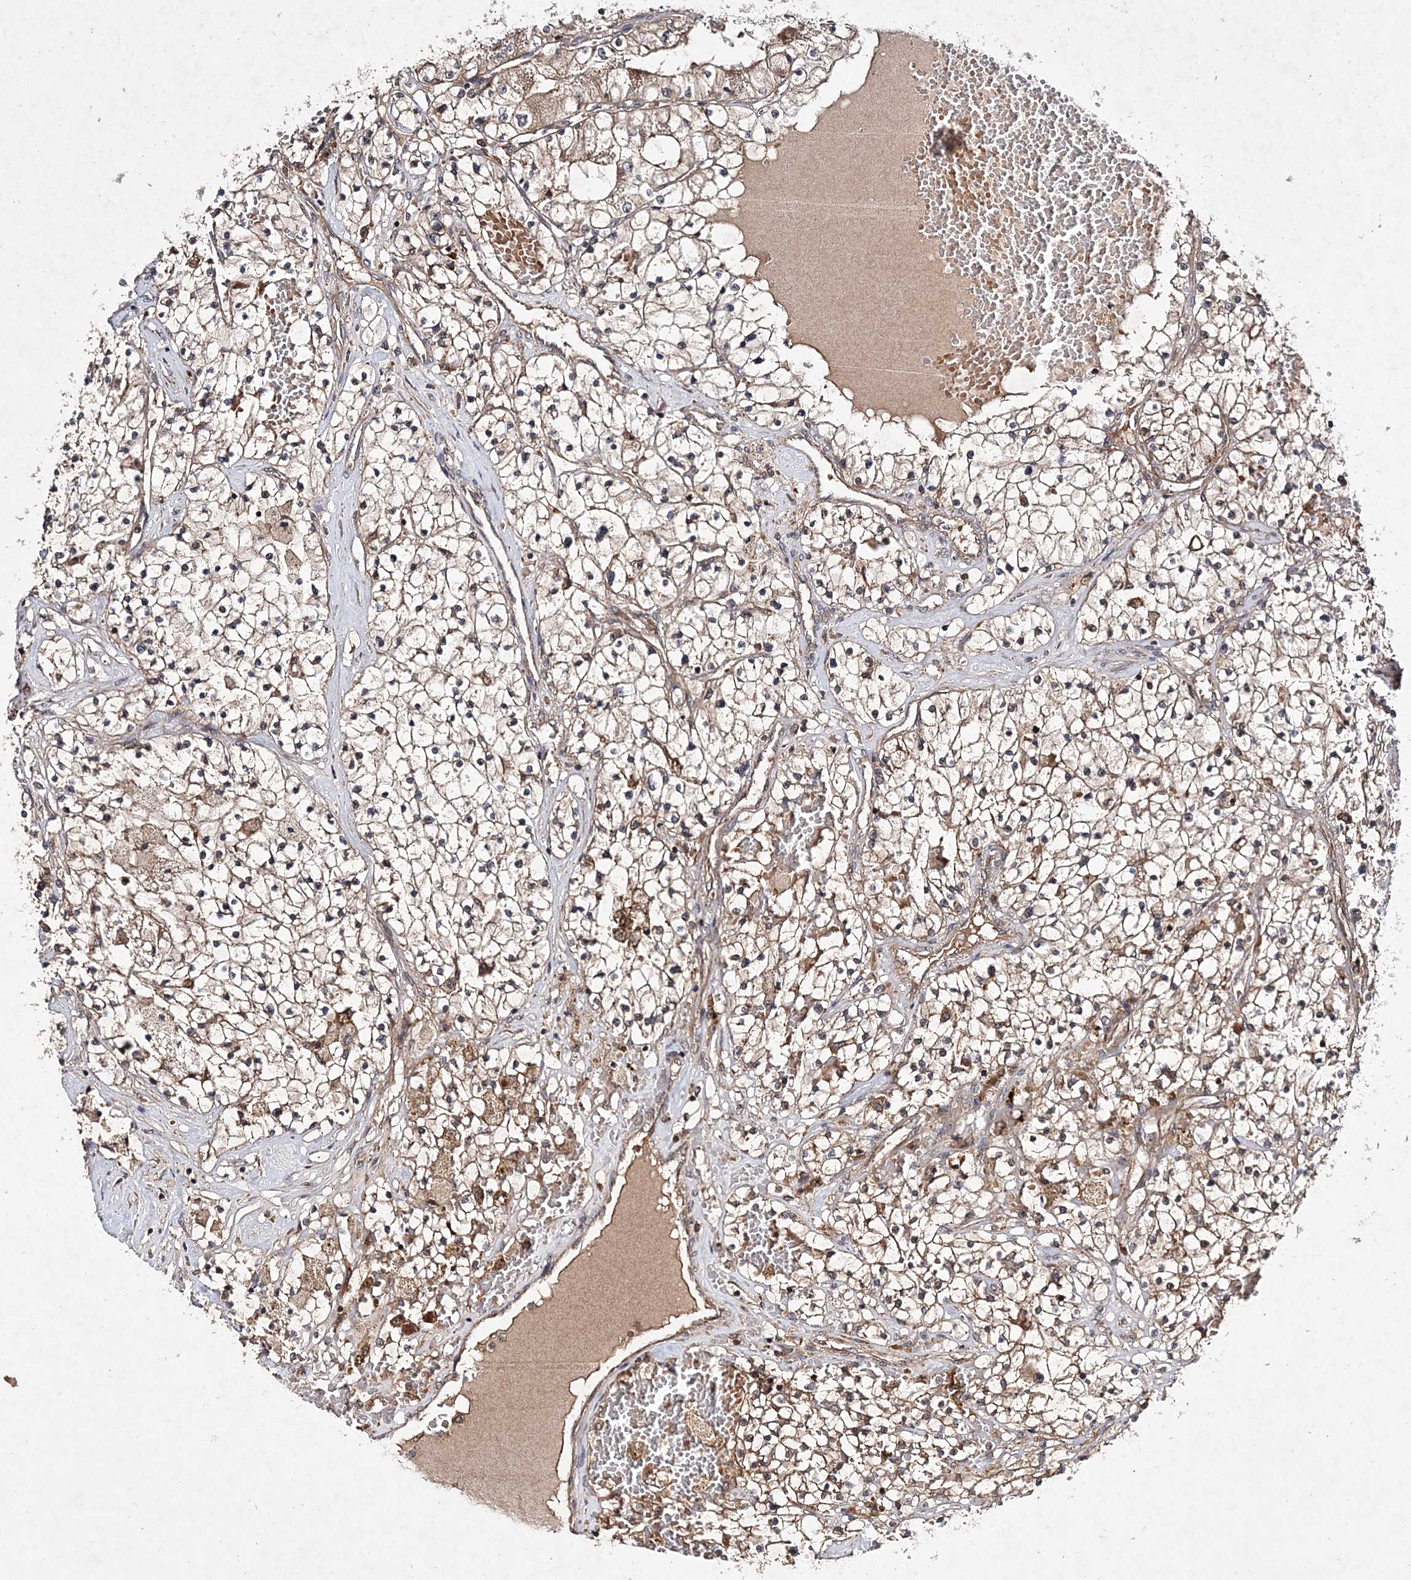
{"staining": {"intensity": "moderate", "quantity": "25%-75%", "location": "cytoplasmic/membranous"}, "tissue": "renal cancer", "cell_type": "Tumor cells", "image_type": "cancer", "snomed": [{"axis": "morphology", "description": "Normal tissue, NOS"}, {"axis": "morphology", "description": "Adenocarcinoma, NOS"}, {"axis": "topography", "description": "Kidney"}], "caption": "Tumor cells exhibit medium levels of moderate cytoplasmic/membranous positivity in about 25%-75% of cells in renal adenocarcinoma.", "gene": "TMEM9B", "patient": {"sex": "male", "age": 68}}